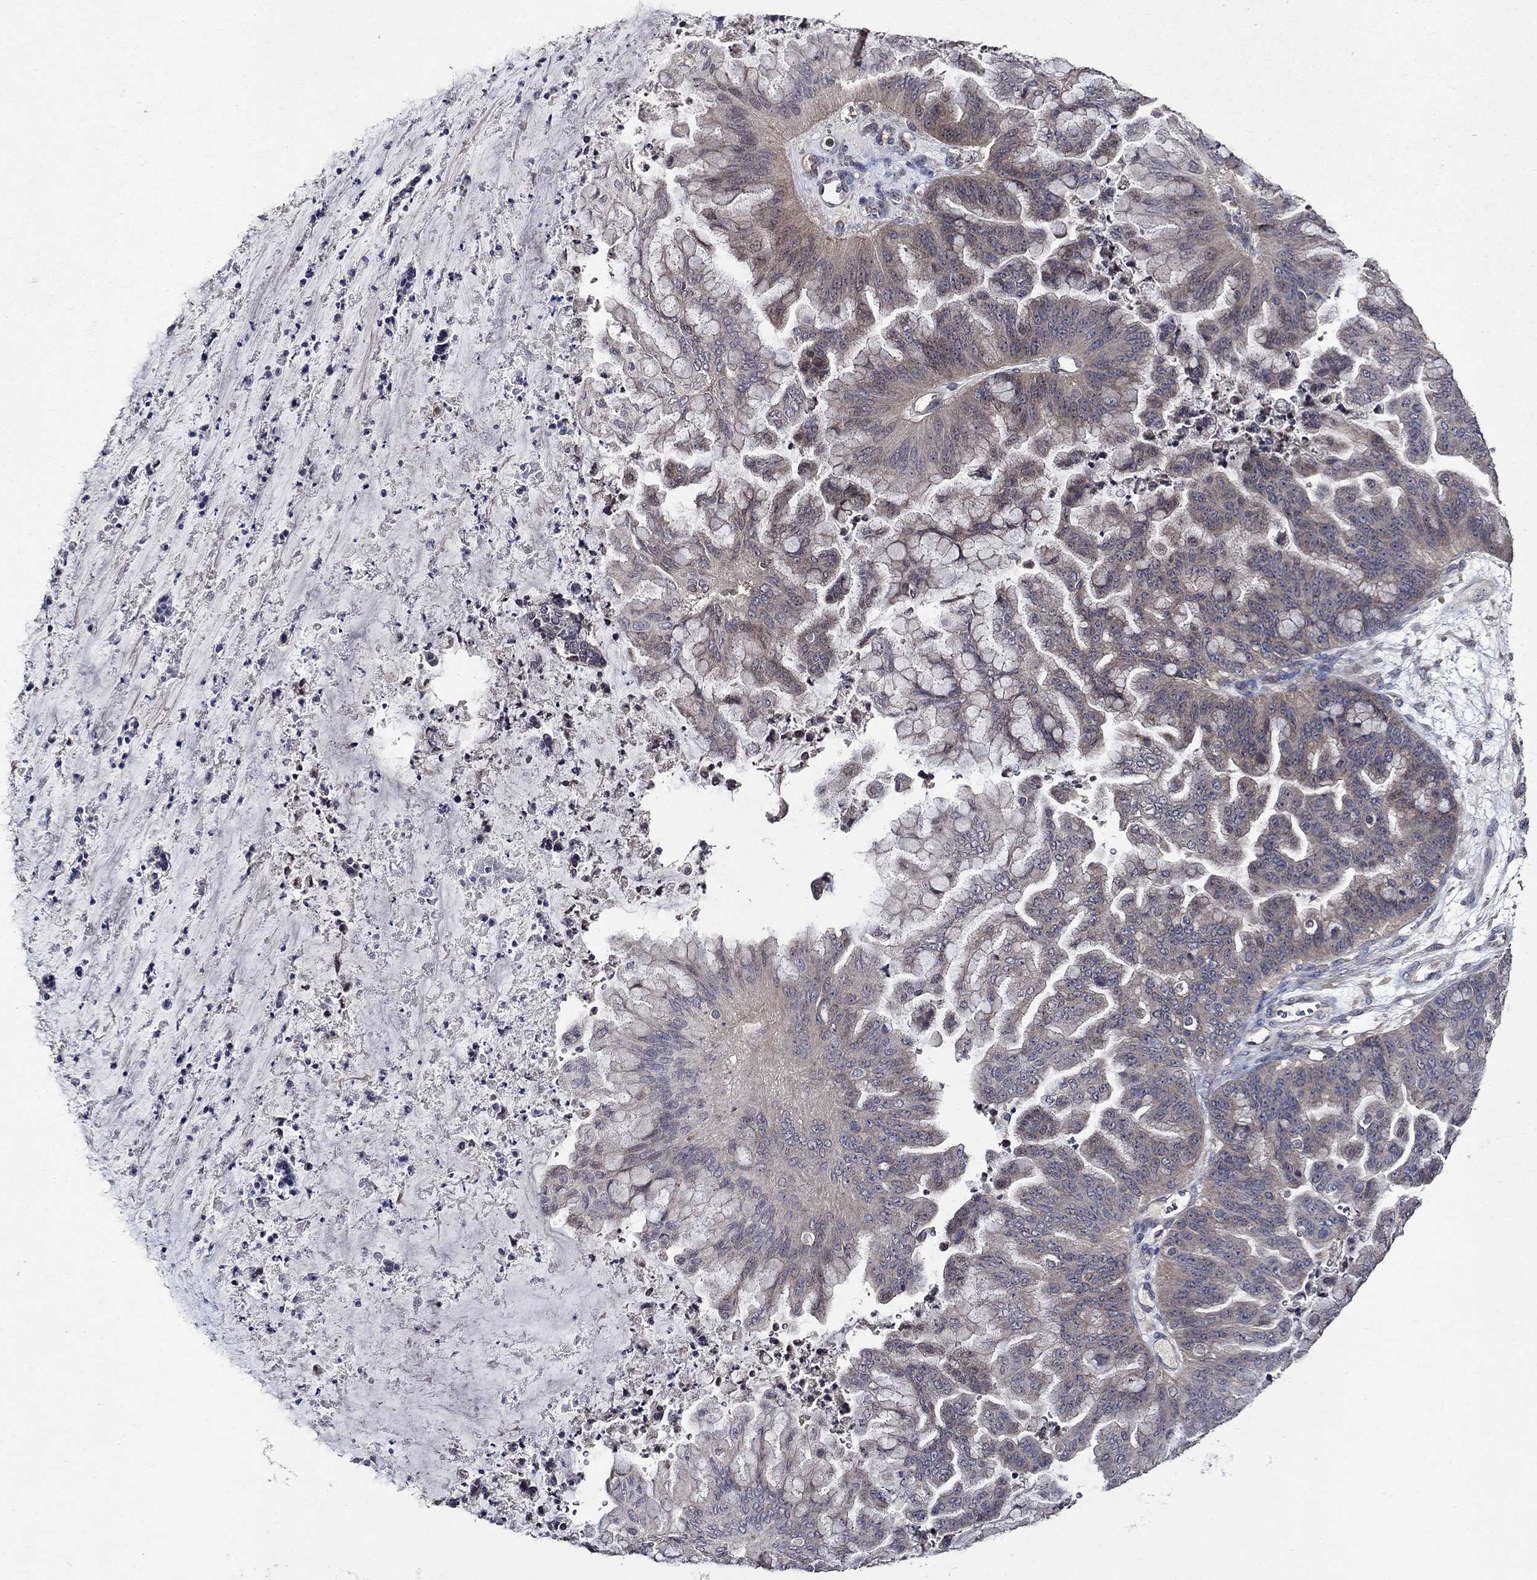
{"staining": {"intensity": "weak", "quantity": "25%-75%", "location": "cytoplasmic/membranous"}, "tissue": "ovarian cancer", "cell_type": "Tumor cells", "image_type": "cancer", "snomed": [{"axis": "morphology", "description": "Cystadenocarcinoma, mucinous, NOS"}, {"axis": "topography", "description": "Ovary"}], "caption": "Mucinous cystadenocarcinoma (ovarian) tissue displays weak cytoplasmic/membranous positivity in approximately 25%-75% of tumor cells", "gene": "HAP1", "patient": {"sex": "female", "age": 67}}